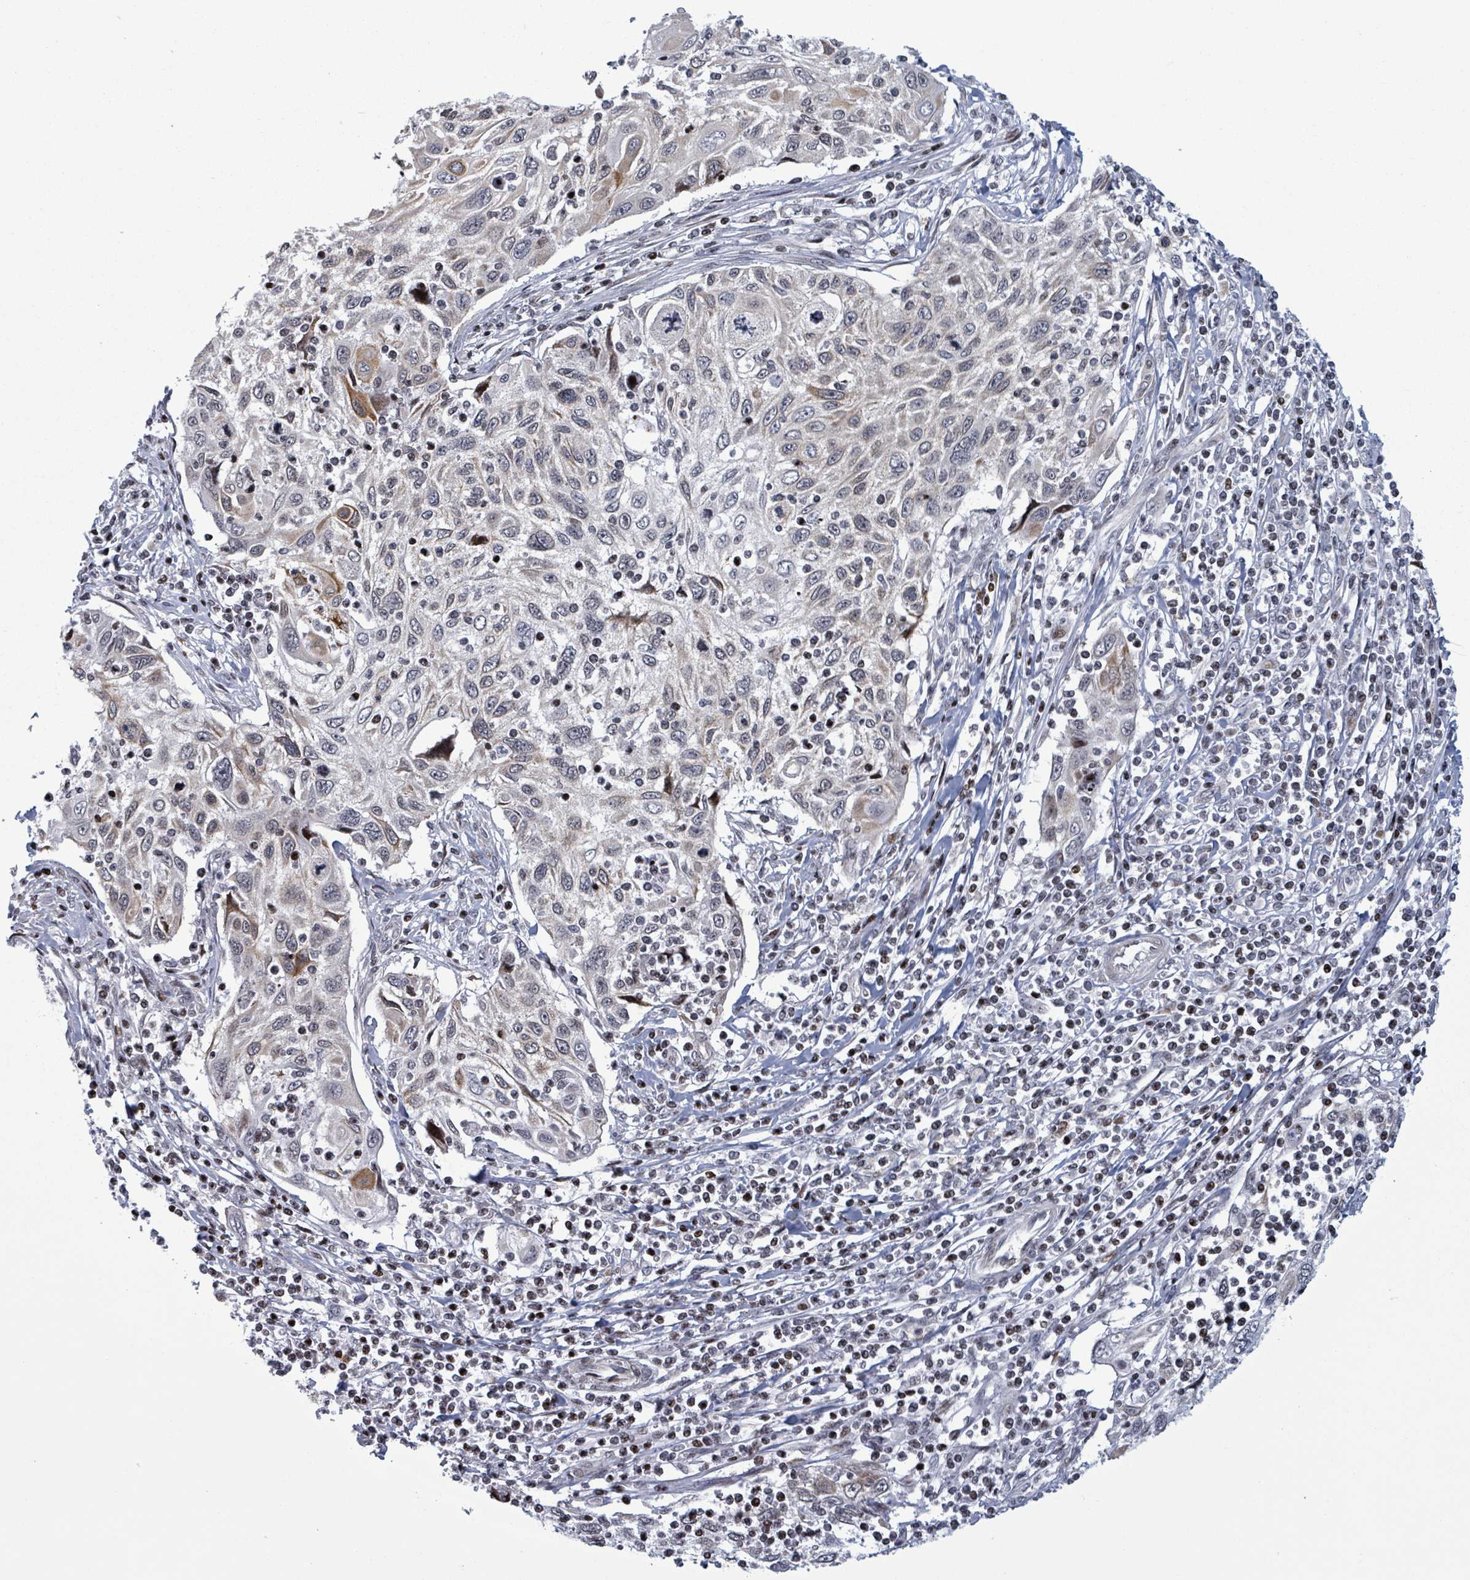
{"staining": {"intensity": "moderate", "quantity": "<25%", "location": "cytoplasmic/membranous,nuclear"}, "tissue": "cervical cancer", "cell_type": "Tumor cells", "image_type": "cancer", "snomed": [{"axis": "morphology", "description": "Squamous cell carcinoma, NOS"}, {"axis": "topography", "description": "Cervix"}], "caption": "IHC (DAB) staining of cervical cancer displays moderate cytoplasmic/membranous and nuclear protein expression in approximately <25% of tumor cells. The staining was performed using DAB (3,3'-diaminobenzidine) to visualize the protein expression in brown, while the nuclei were stained in blue with hematoxylin (Magnification: 20x).", "gene": "FNDC4", "patient": {"sex": "female", "age": 70}}